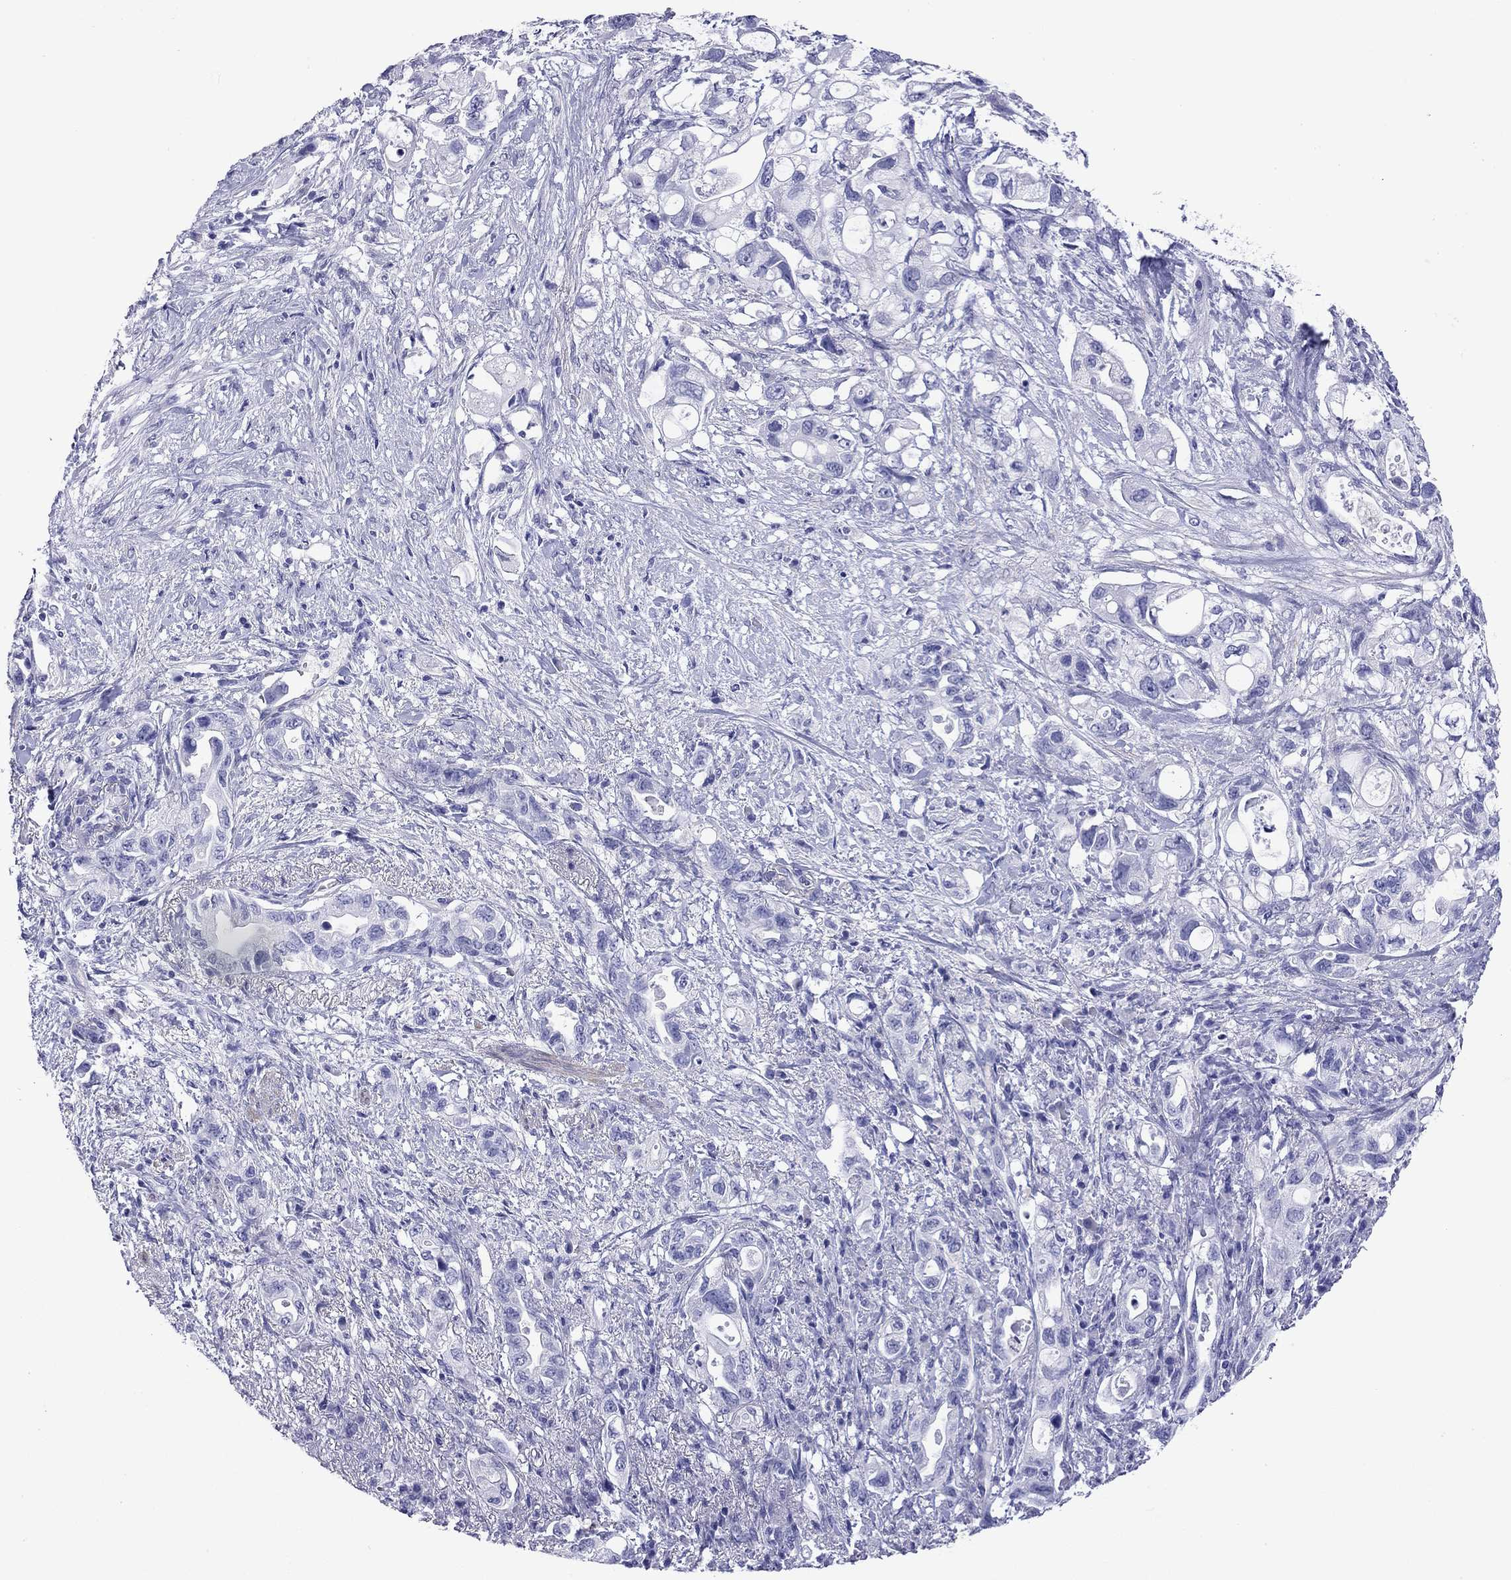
{"staining": {"intensity": "negative", "quantity": "none", "location": "none"}, "tissue": "pancreatic cancer", "cell_type": "Tumor cells", "image_type": "cancer", "snomed": [{"axis": "morphology", "description": "Adenocarcinoma, NOS"}, {"axis": "topography", "description": "Pancreas"}], "caption": "High power microscopy image of an IHC photomicrograph of pancreatic cancer, revealing no significant positivity in tumor cells.", "gene": "KIAA2012", "patient": {"sex": "female", "age": 72}}